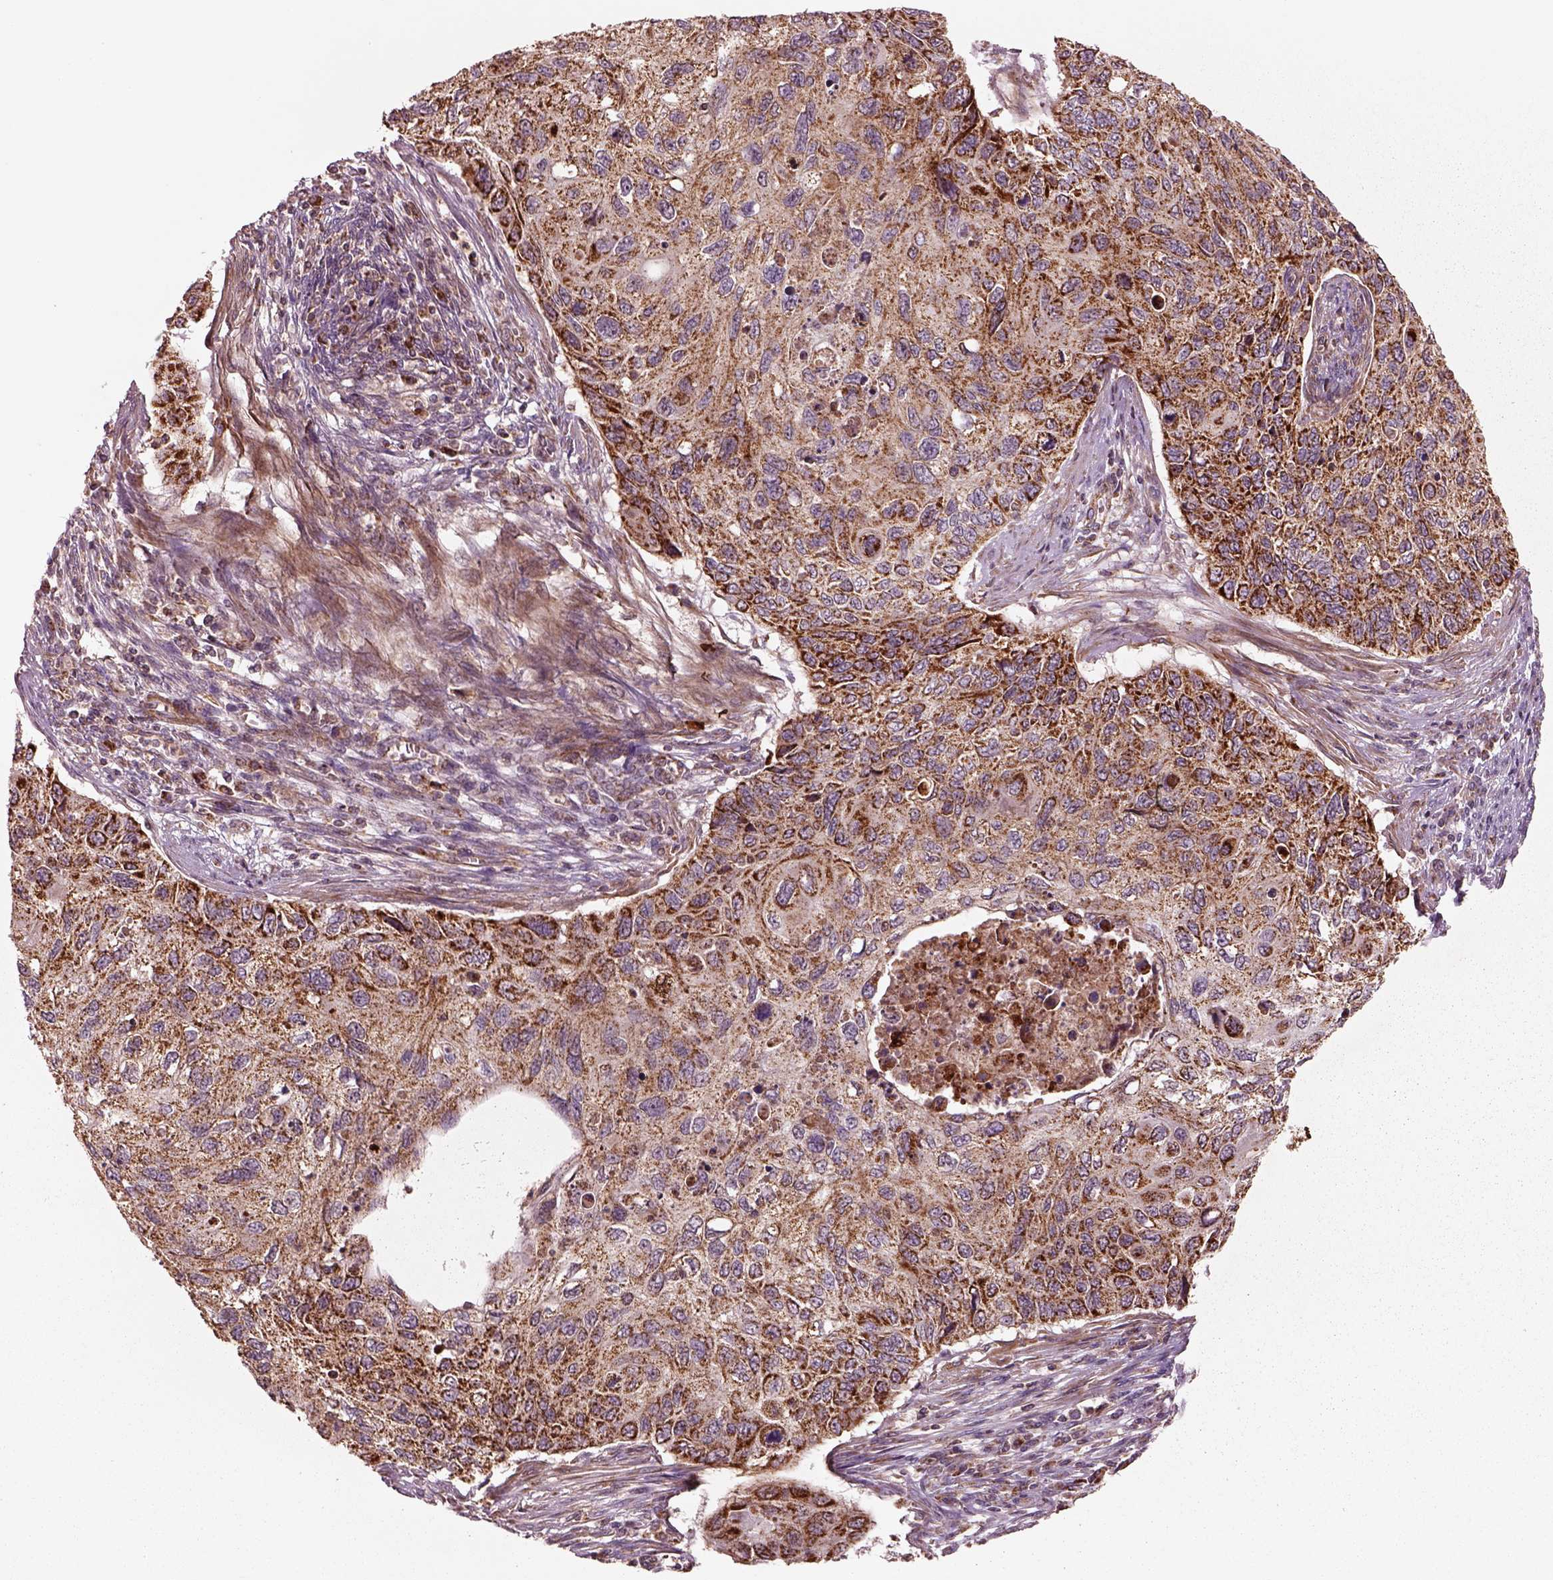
{"staining": {"intensity": "moderate", "quantity": ">75%", "location": "cytoplasmic/membranous"}, "tissue": "cervical cancer", "cell_type": "Tumor cells", "image_type": "cancer", "snomed": [{"axis": "morphology", "description": "Squamous cell carcinoma, NOS"}, {"axis": "topography", "description": "Cervix"}], "caption": "There is medium levels of moderate cytoplasmic/membranous staining in tumor cells of cervical cancer, as demonstrated by immunohistochemical staining (brown color).", "gene": "SLC25A5", "patient": {"sex": "female", "age": 70}}